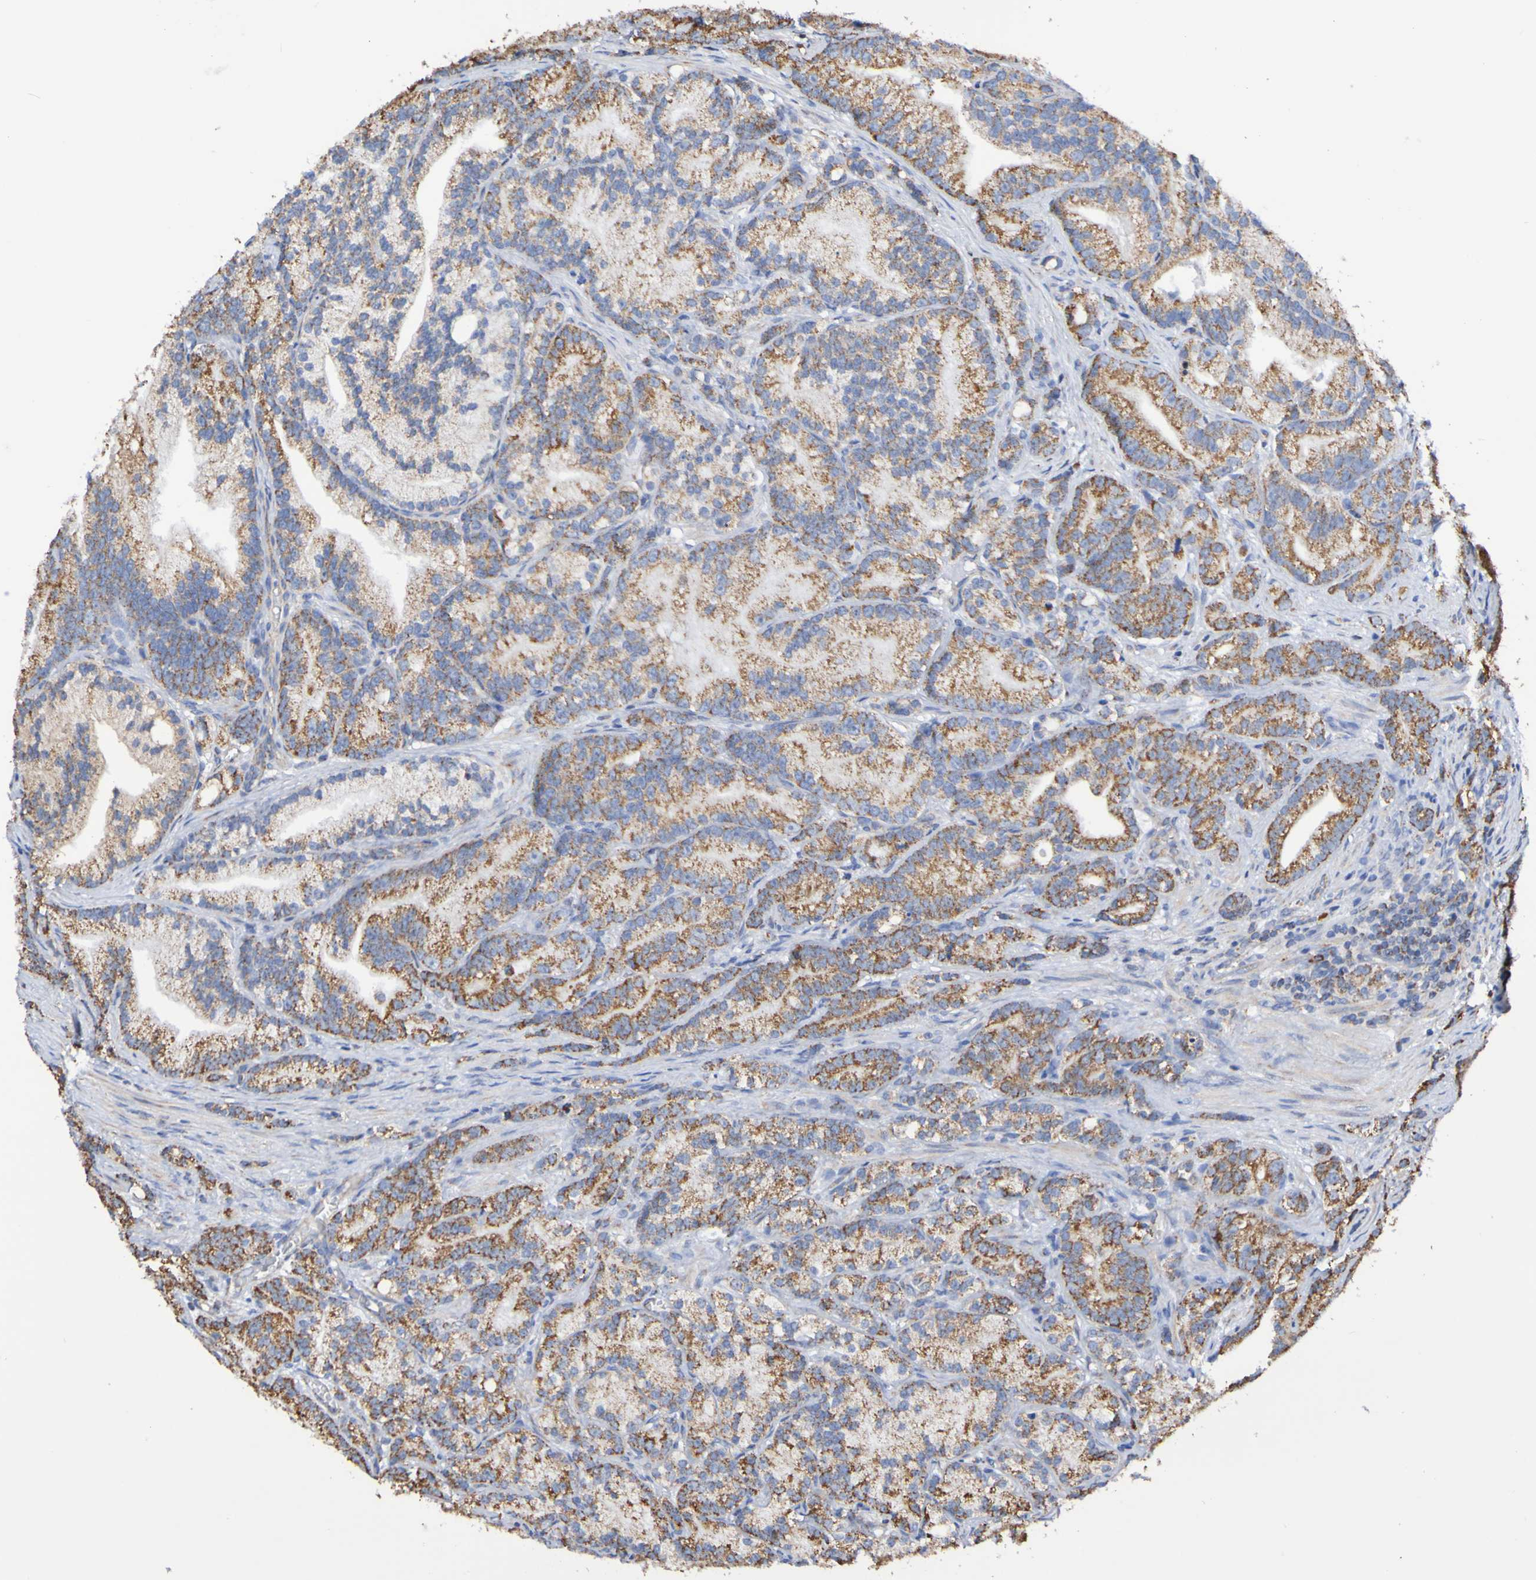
{"staining": {"intensity": "strong", "quantity": ">75%", "location": "cytoplasmic/membranous"}, "tissue": "prostate cancer", "cell_type": "Tumor cells", "image_type": "cancer", "snomed": [{"axis": "morphology", "description": "Adenocarcinoma, Low grade"}, {"axis": "topography", "description": "Prostate"}], "caption": "High-magnification brightfield microscopy of prostate adenocarcinoma (low-grade) stained with DAB (3,3'-diaminobenzidine) (brown) and counterstained with hematoxylin (blue). tumor cells exhibit strong cytoplasmic/membranous positivity is seen in approximately>75% of cells.", "gene": "IL18R1", "patient": {"sex": "male", "age": 89}}